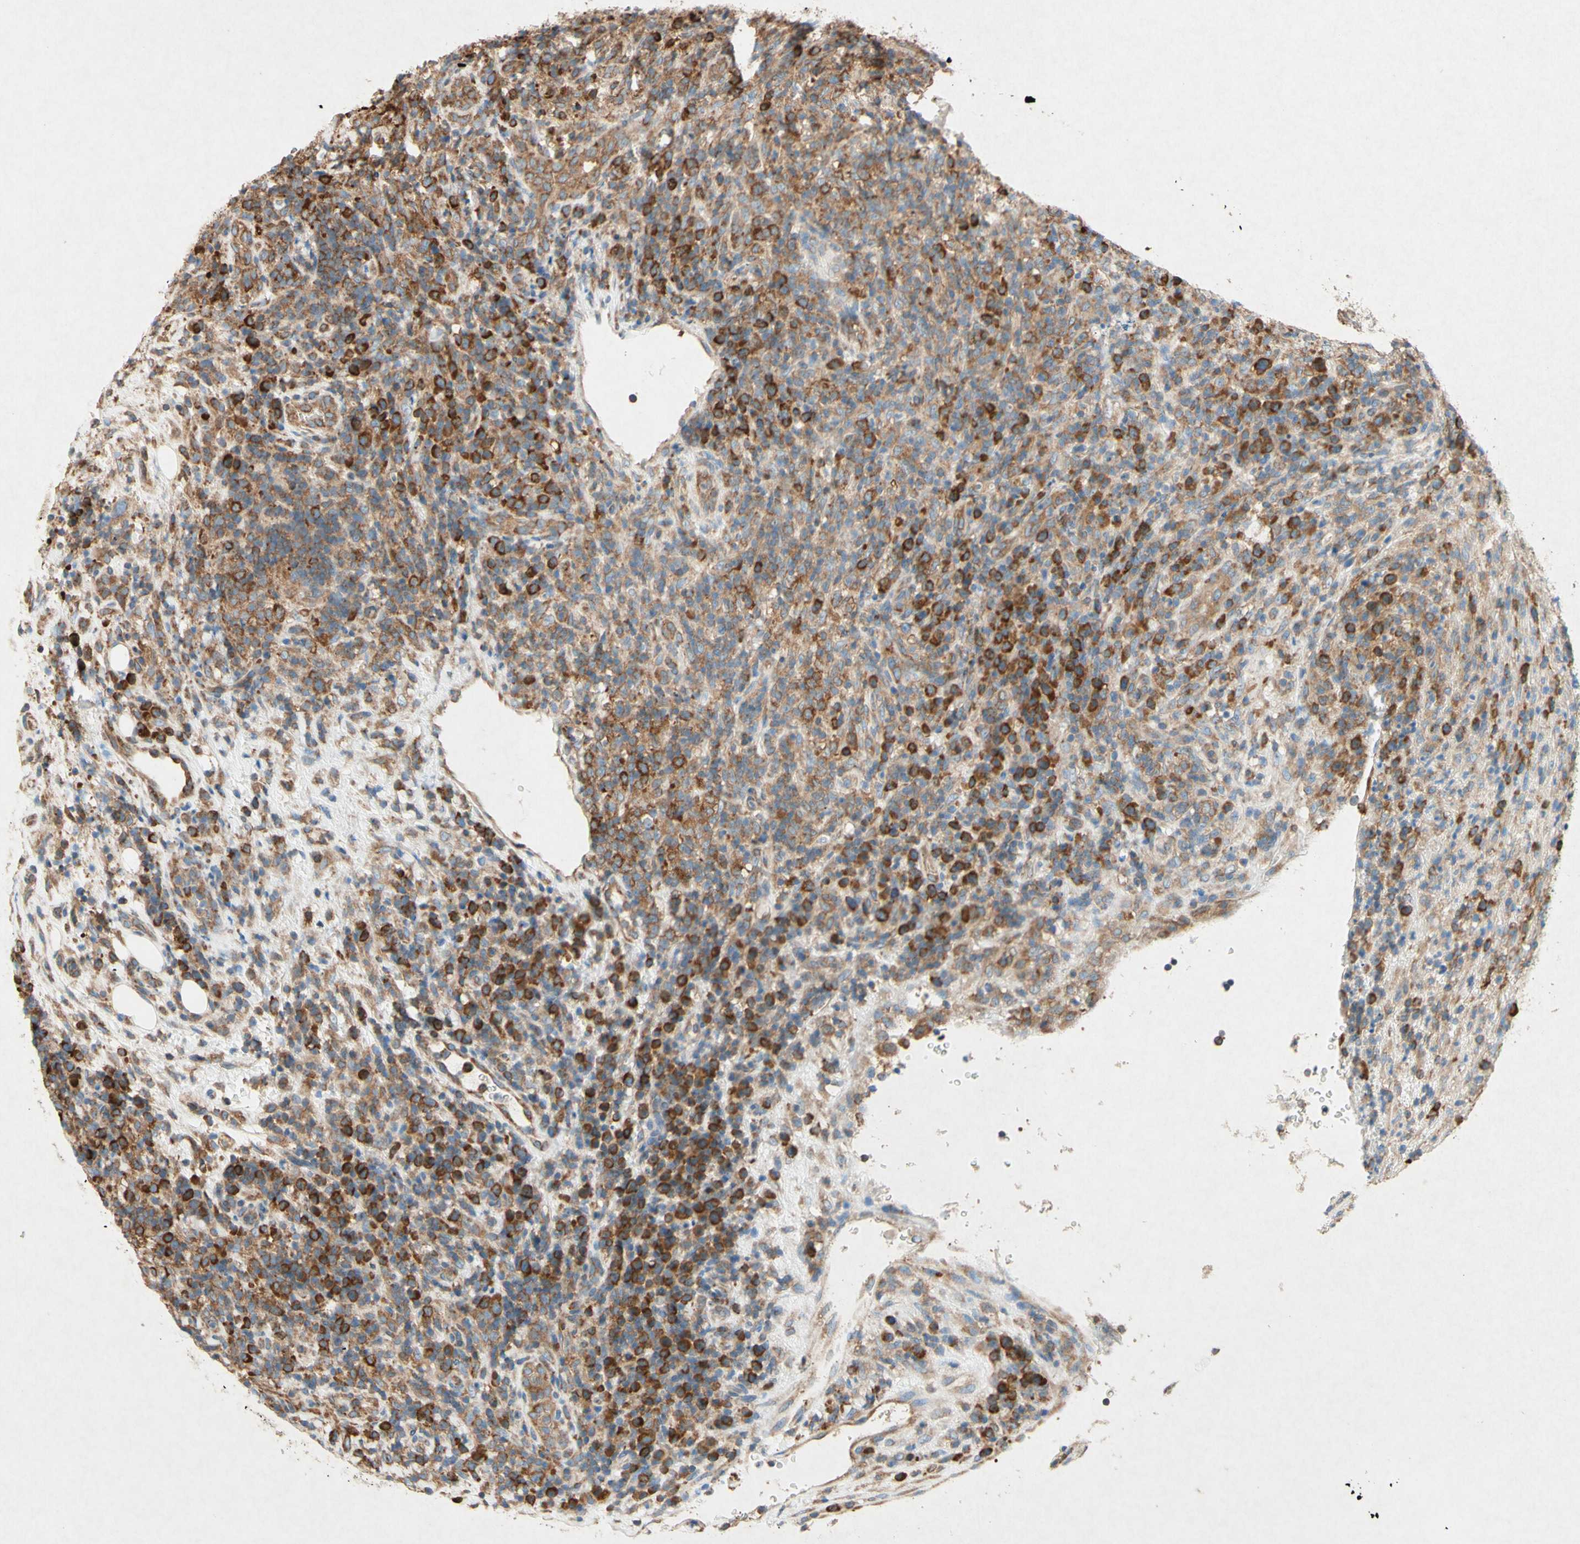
{"staining": {"intensity": "strong", "quantity": ">75%", "location": "cytoplasmic/membranous"}, "tissue": "lymphoma", "cell_type": "Tumor cells", "image_type": "cancer", "snomed": [{"axis": "morphology", "description": "Malignant lymphoma, non-Hodgkin's type, High grade"}, {"axis": "topography", "description": "Lymph node"}], "caption": "Tumor cells exhibit high levels of strong cytoplasmic/membranous staining in approximately >75% of cells in human malignant lymphoma, non-Hodgkin's type (high-grade).", "gene": "PABPC1", "patient": {"sex": "female", "age": 76}}